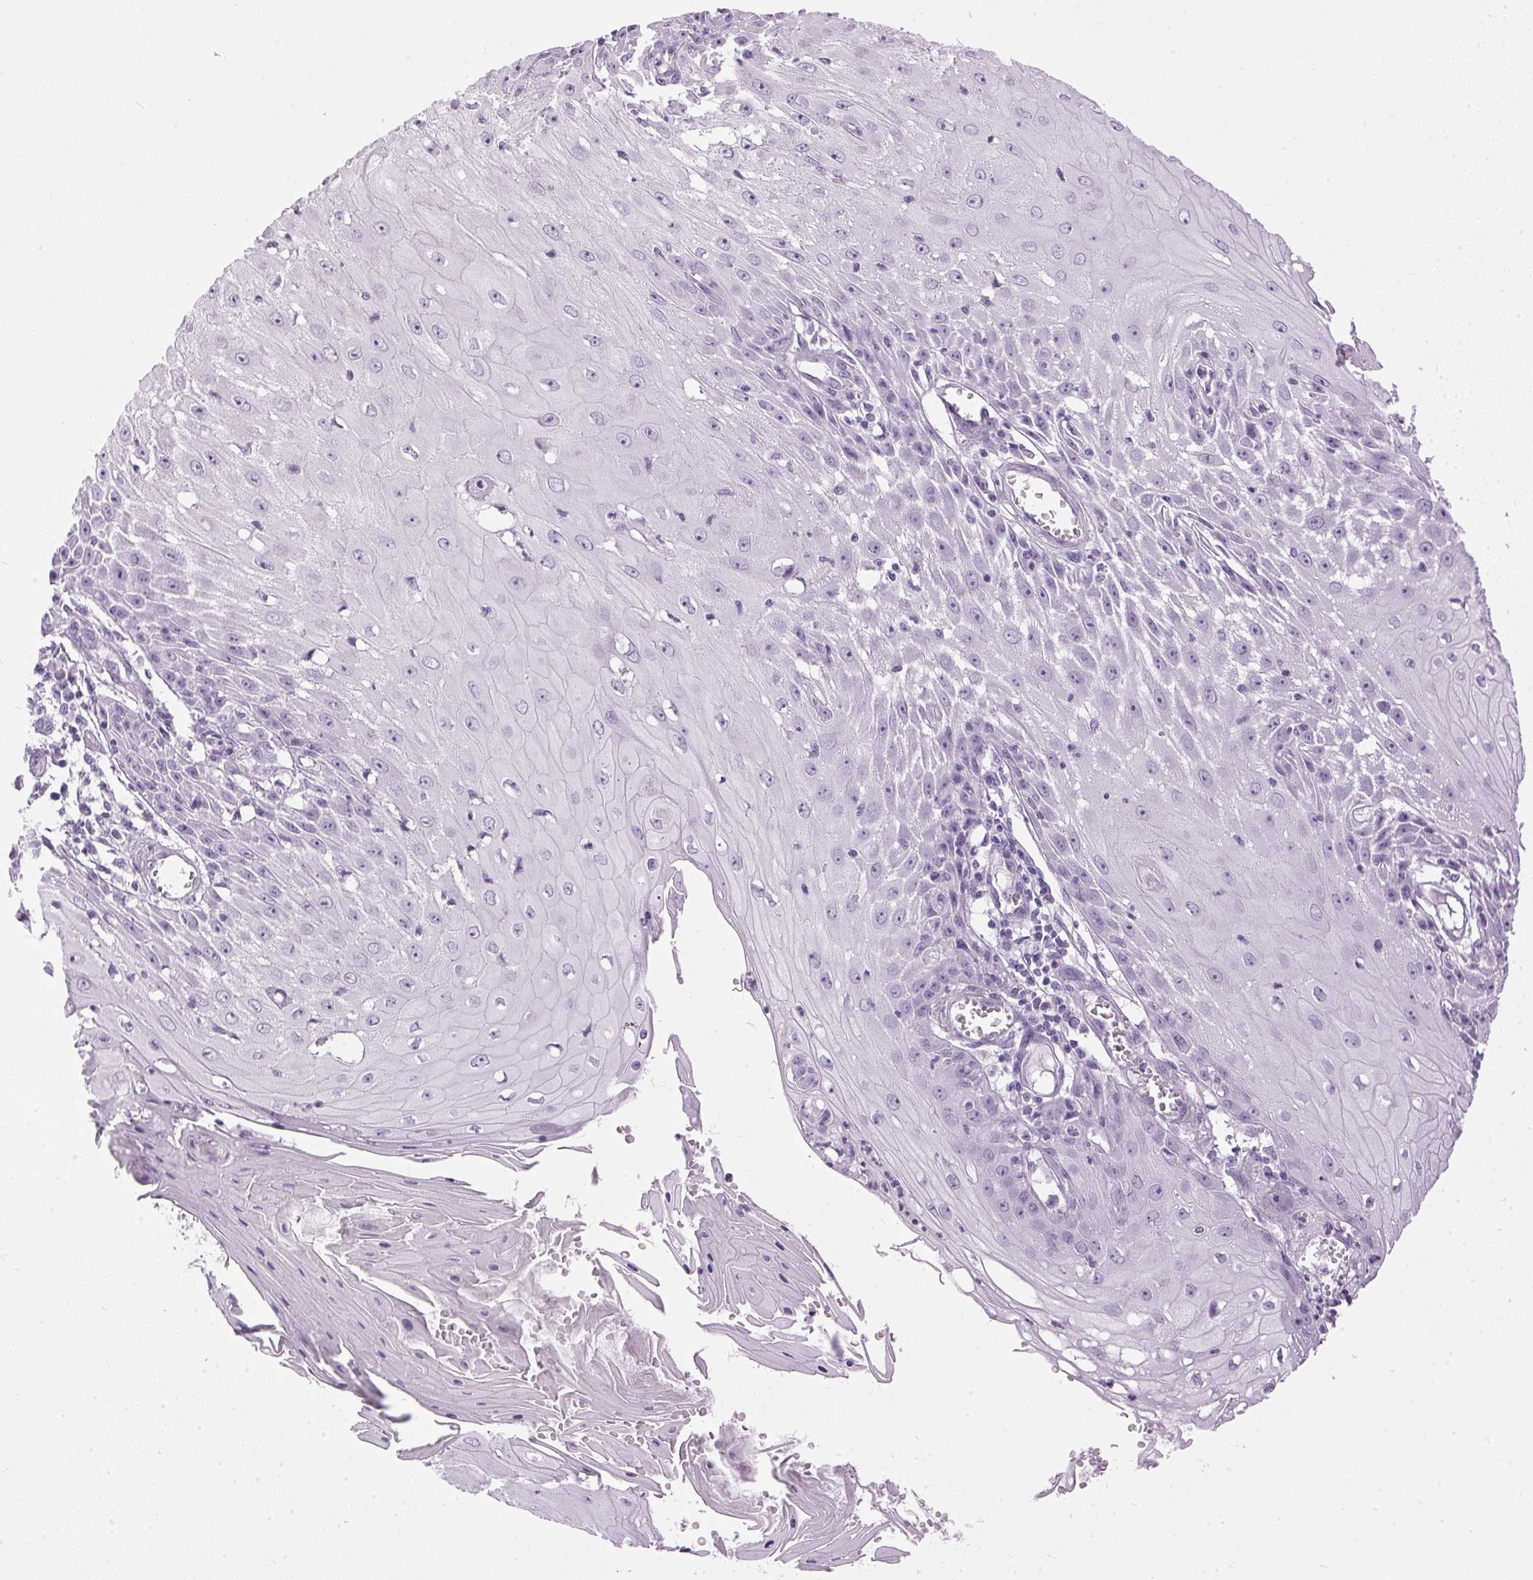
{"staining": {"intensity": "negative", "quantity": "none", "location": "none"}, "tissue": "skin cancer", "cell_type": "Tumor cells", "image_type": "cancer", "snomed": [{"axis": "morphology", "description": "Squamous cell carcinoma, NOS"}, {"axis": "topography", "description": "Skin"}], "caption": "Skin squamous cell carcinoma was stained to show a protein in brown. There is no significant staining in tumor cells.", "gene": "SP7", "patient": {"sex": "female", "age": 73}}